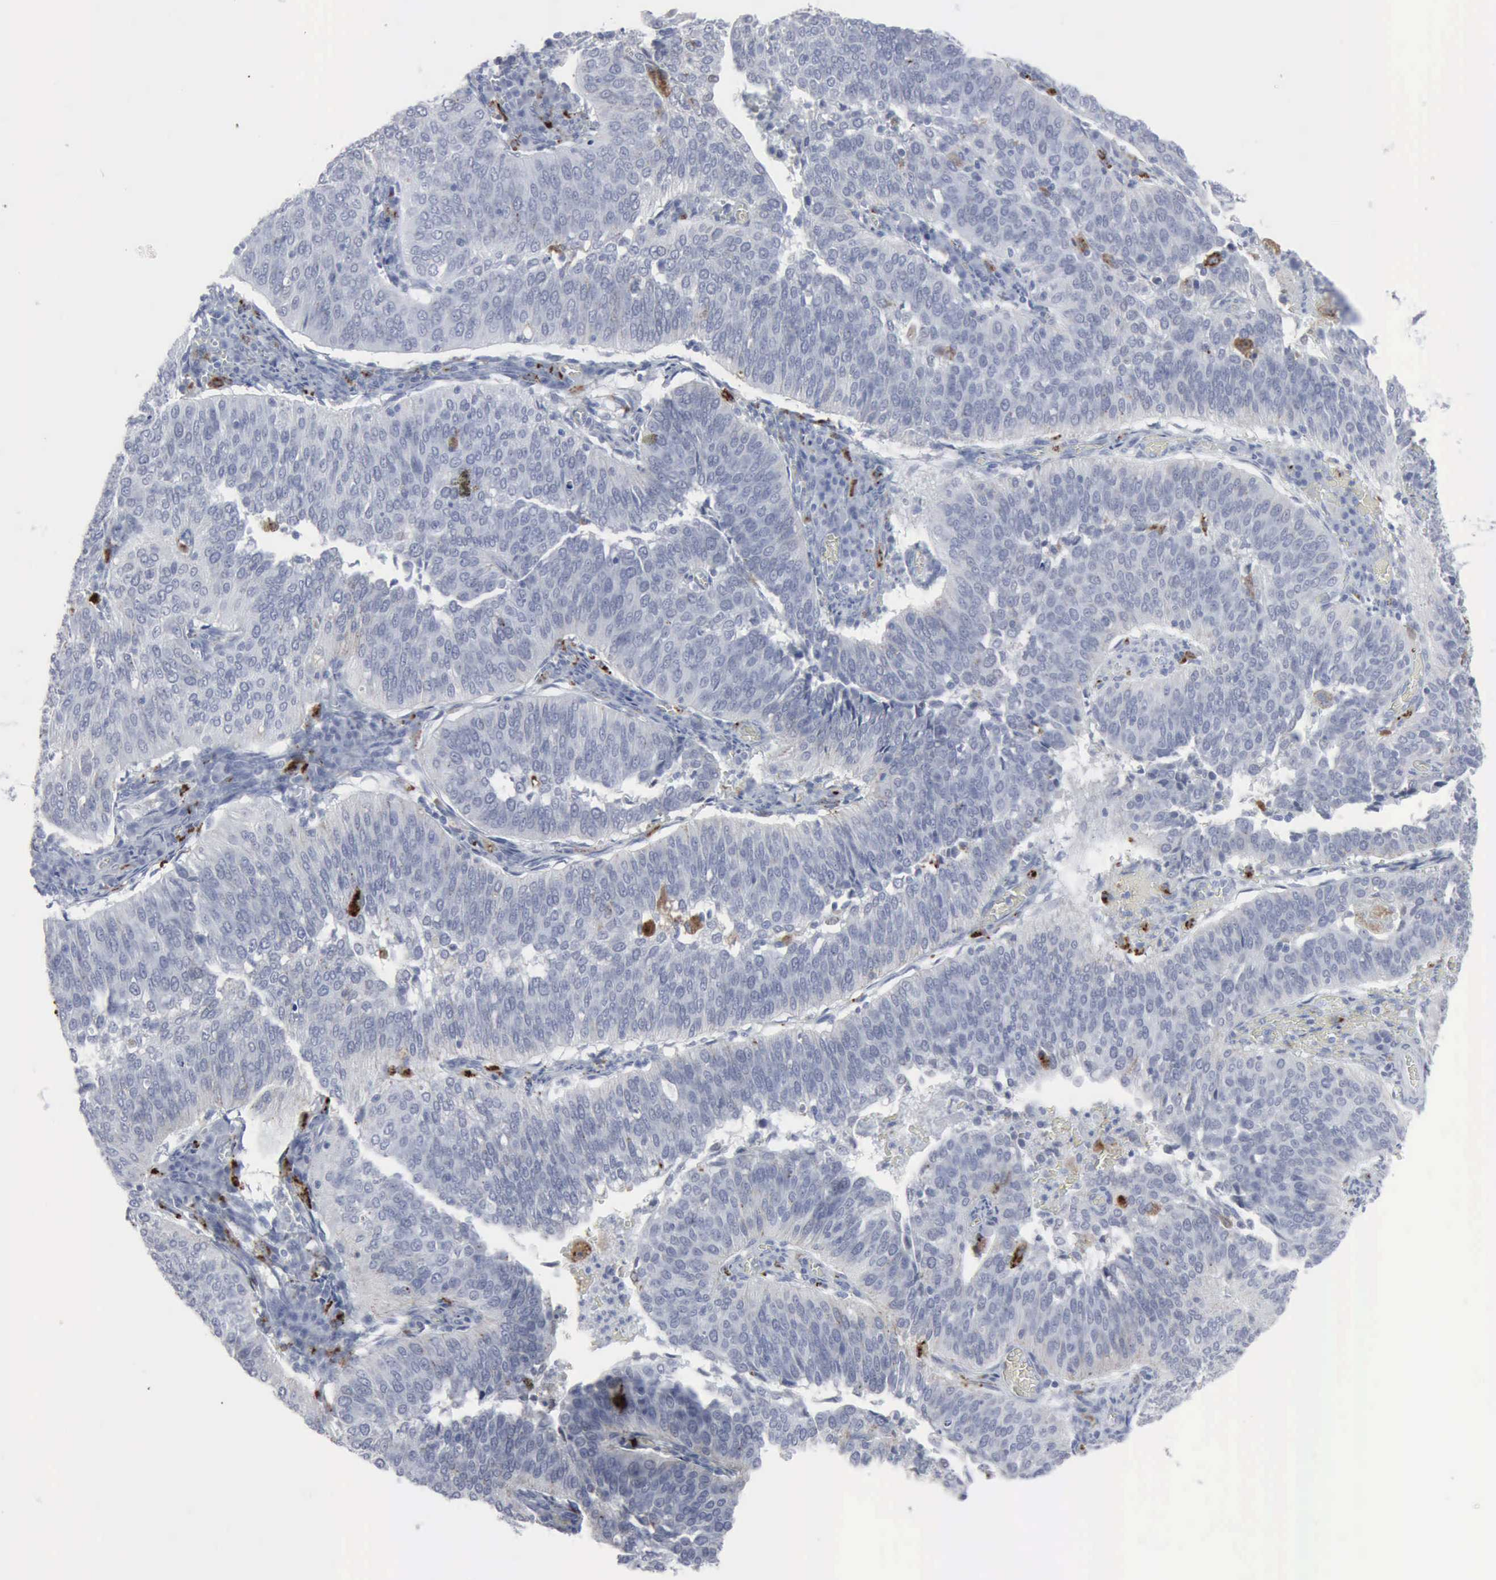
{"staining": {"intensity": "negative", "quantity": "none", "location": "none"}, "tissue": "cervical cancer", "cell_type": "Tumor cells", "image_type": "cancer", "snomed": [{"axis": "morphology", "description": "Squamous cell carcinoma, NOS"}, {"axis": "topography", "description": "Cervix"}], "caption": "Photomicrograph shows no protein expression in tumor cells of cervical squamous cell carcinoma tissue.", "gene": "GLA", "patient": {"sex": "female", "age": 39}}